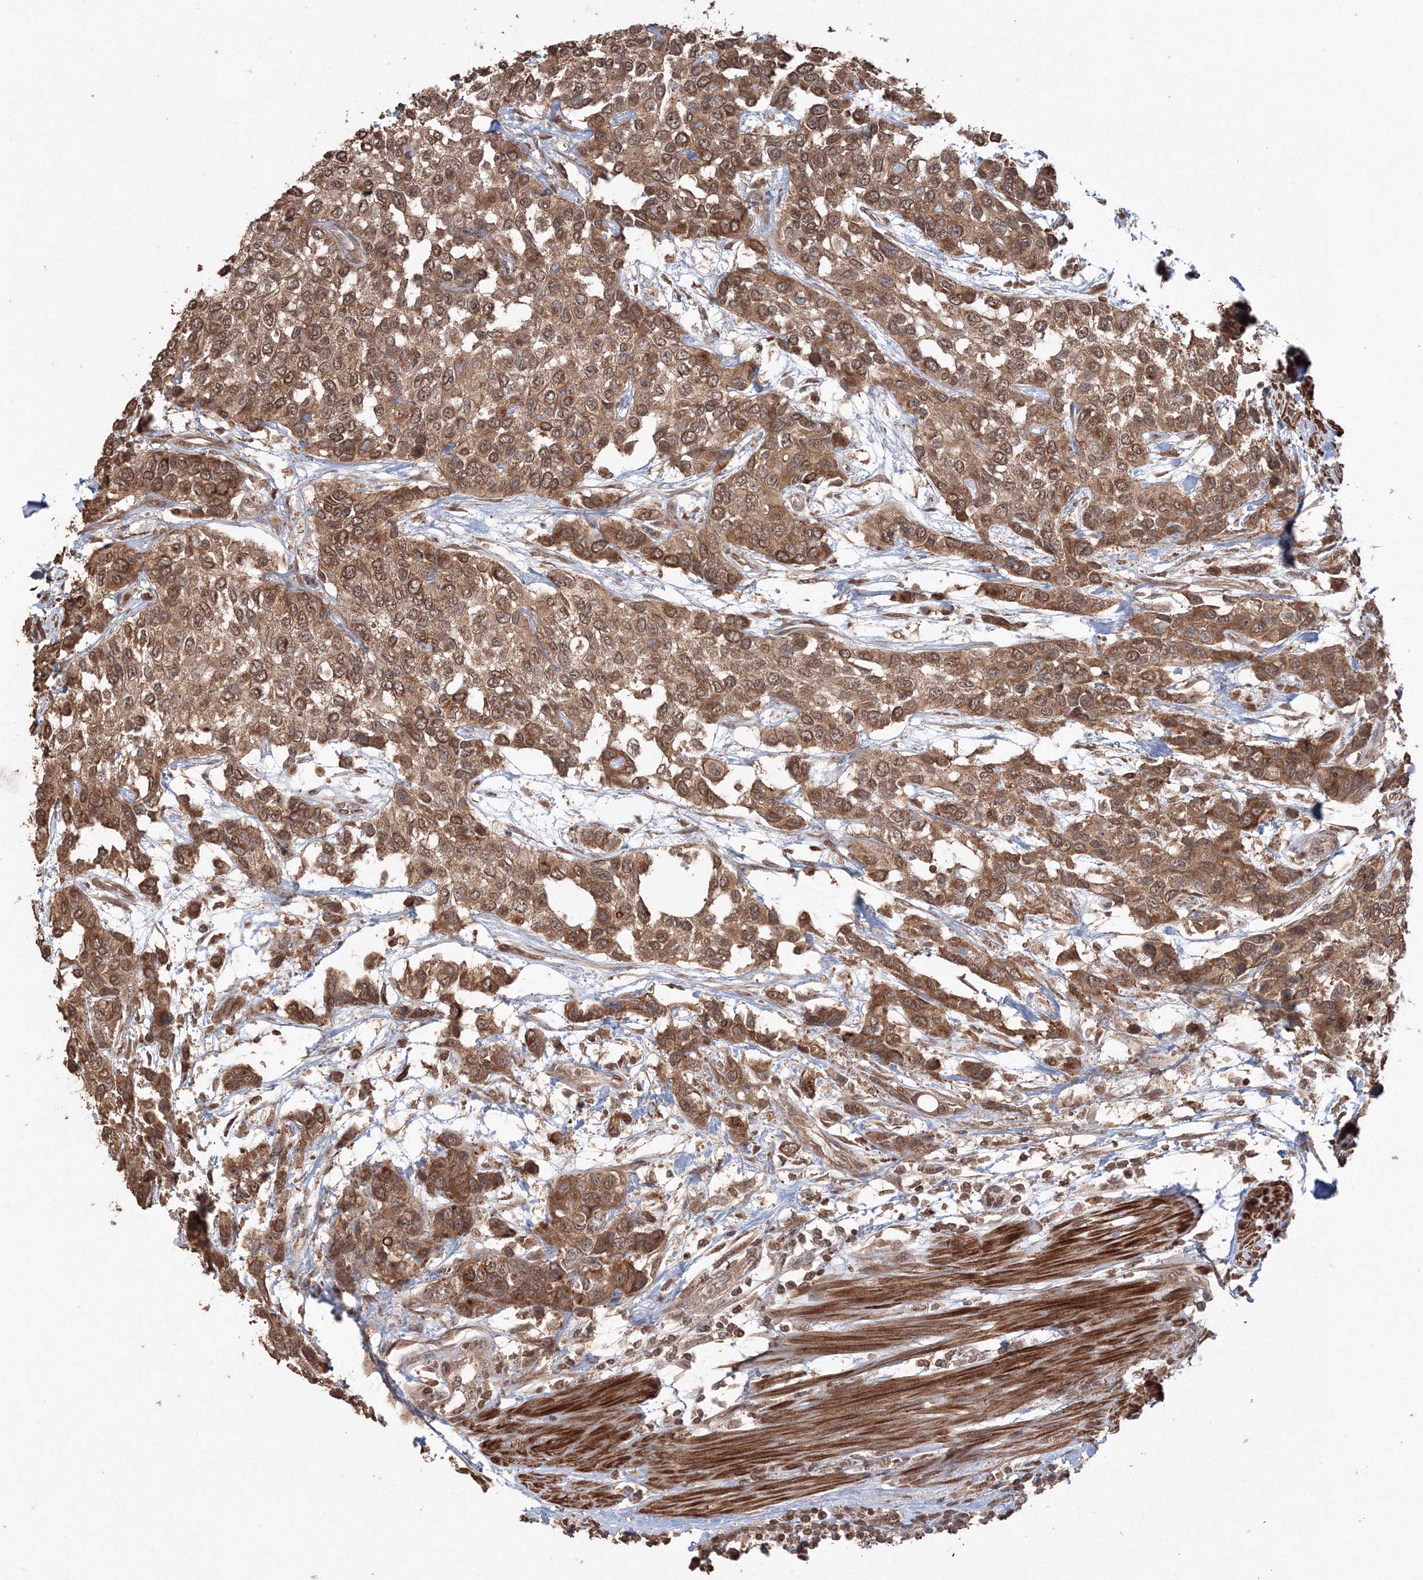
{"staining": {"intensity": "moderate", "quantity": ">75%", "location": "cytoplasmic/membranous"}, "tissue": "urothelial cancer", "cell_type": "Tumor cells", "image_type": "cancer", "snomed": [{"axis": "morphology", "description": "Normal tissue, NOS"}, {"axis": "morphology", "description": "Urothelial carcinoma, High grade"}, {"axis": "topography", "description": "Vascular tissue"}, {"axis": "topography", "description": "Urinary bladder"}], "caption": "Immunohistochemical staining of human high-grade urothelial carcinoma shows medium levels of moderate cytoplasmic/membranous expression in about >75% of tumor cells.", "gene": "CCDC122", "patient": {"sex": "female", "age": 56}}